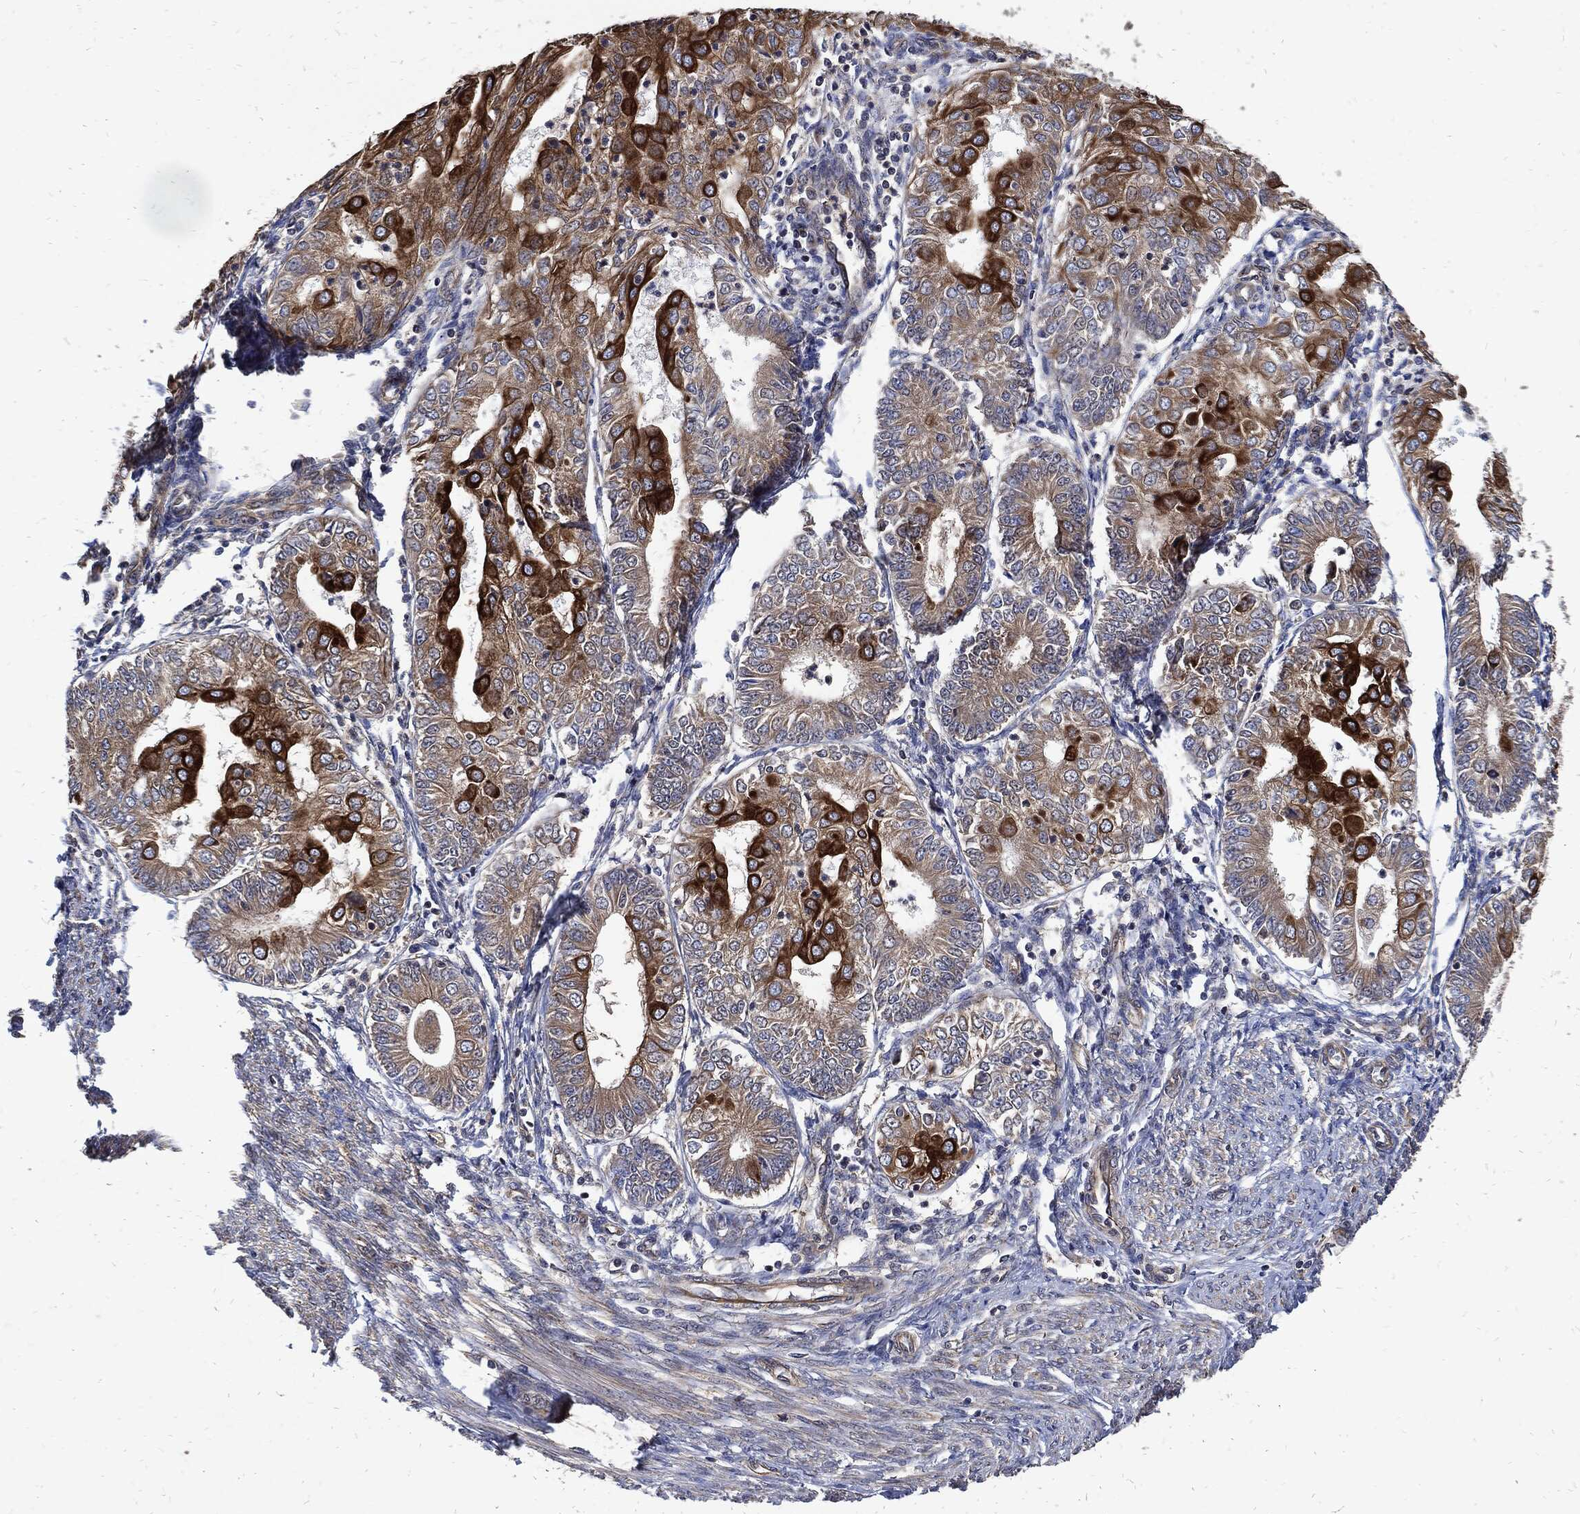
{"staining": {"intensity": "strong", "quantity": "25%-75%", "location": "cytoplasmic/membranous"}, "tissue": "endometrial cancer", "cell_type": "Tumor cells", "image_type": "cancer", "snomed": [{"axis": "morphology", "description": "Adenocarcinoma, NOS"}, {"axis": "topography", "description": "Endometrium"}], "caption": "High-magnification brightfield microscopy of adenocarcinoma (endometrial) stained with DAB (3,3'-diaminobenzidine) (brown) and counterstained with hematoxylin (blue). tumor cells exhibit strong cytoplasmic/membranous staining is present in about25%-75% of cells.", "gene": "DCTN1", "patient": {"sex": "female", "age": 68}}